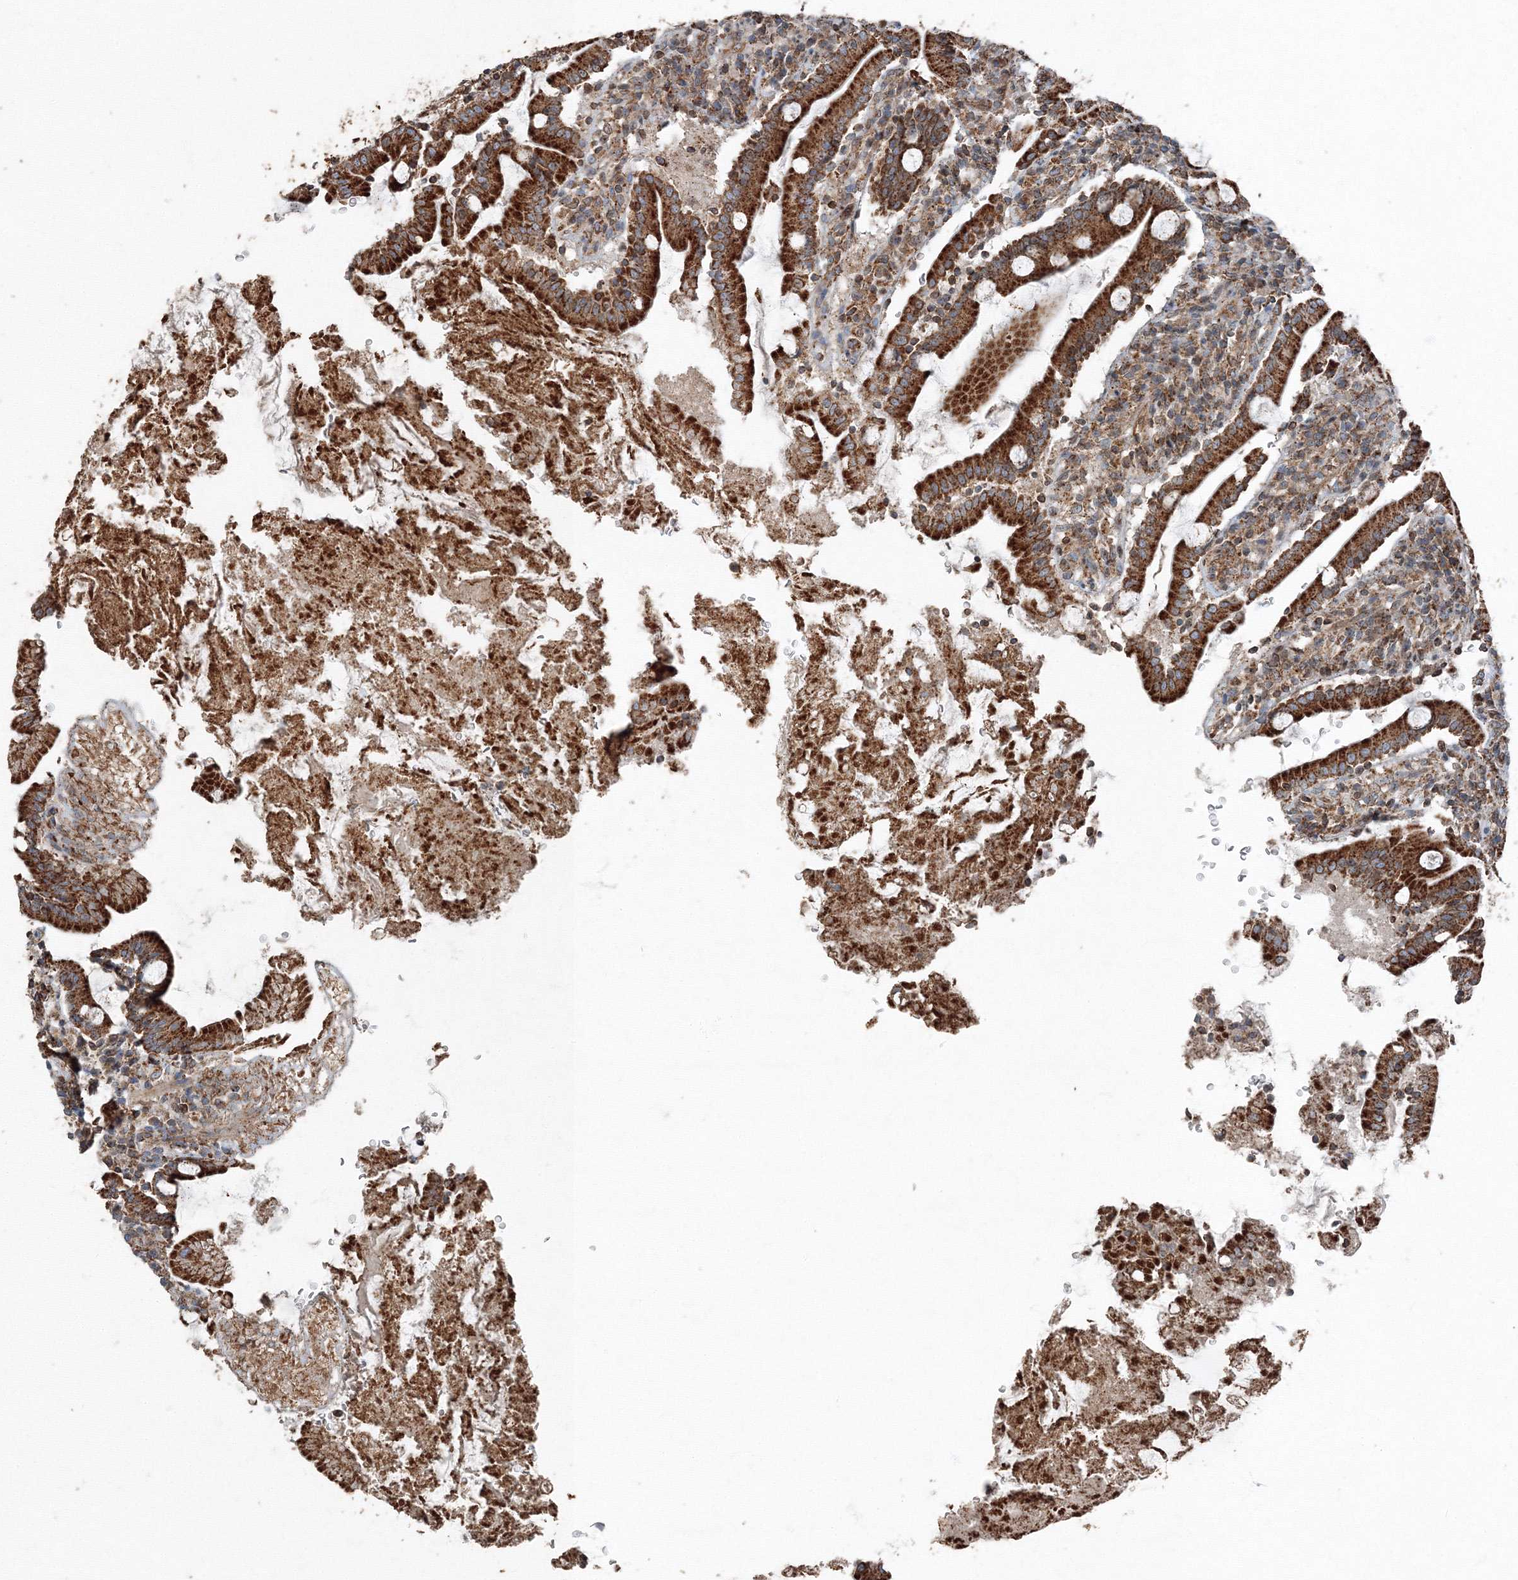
{"staining": {"intensity": "strong", "quantity": ">75%", "location": "cytoplasmic/membranous"}, "tissue": "duodenum", "cell_type": "Glandular cells", "image_type": "normal", "snomed": [{"axis": "morphology", "description": "Normal tissue, NOS"}, {"axis": "topography", "description": "Duodenum"}], "caption": "Immunohistochemical staining of unremarkable human duodenum exhibits high levels of strong cytoplasmic/membranous staining in about >75% of glandular cells.", "gene": "AASDH", "patient": {"sex": "male", "age": 35}}